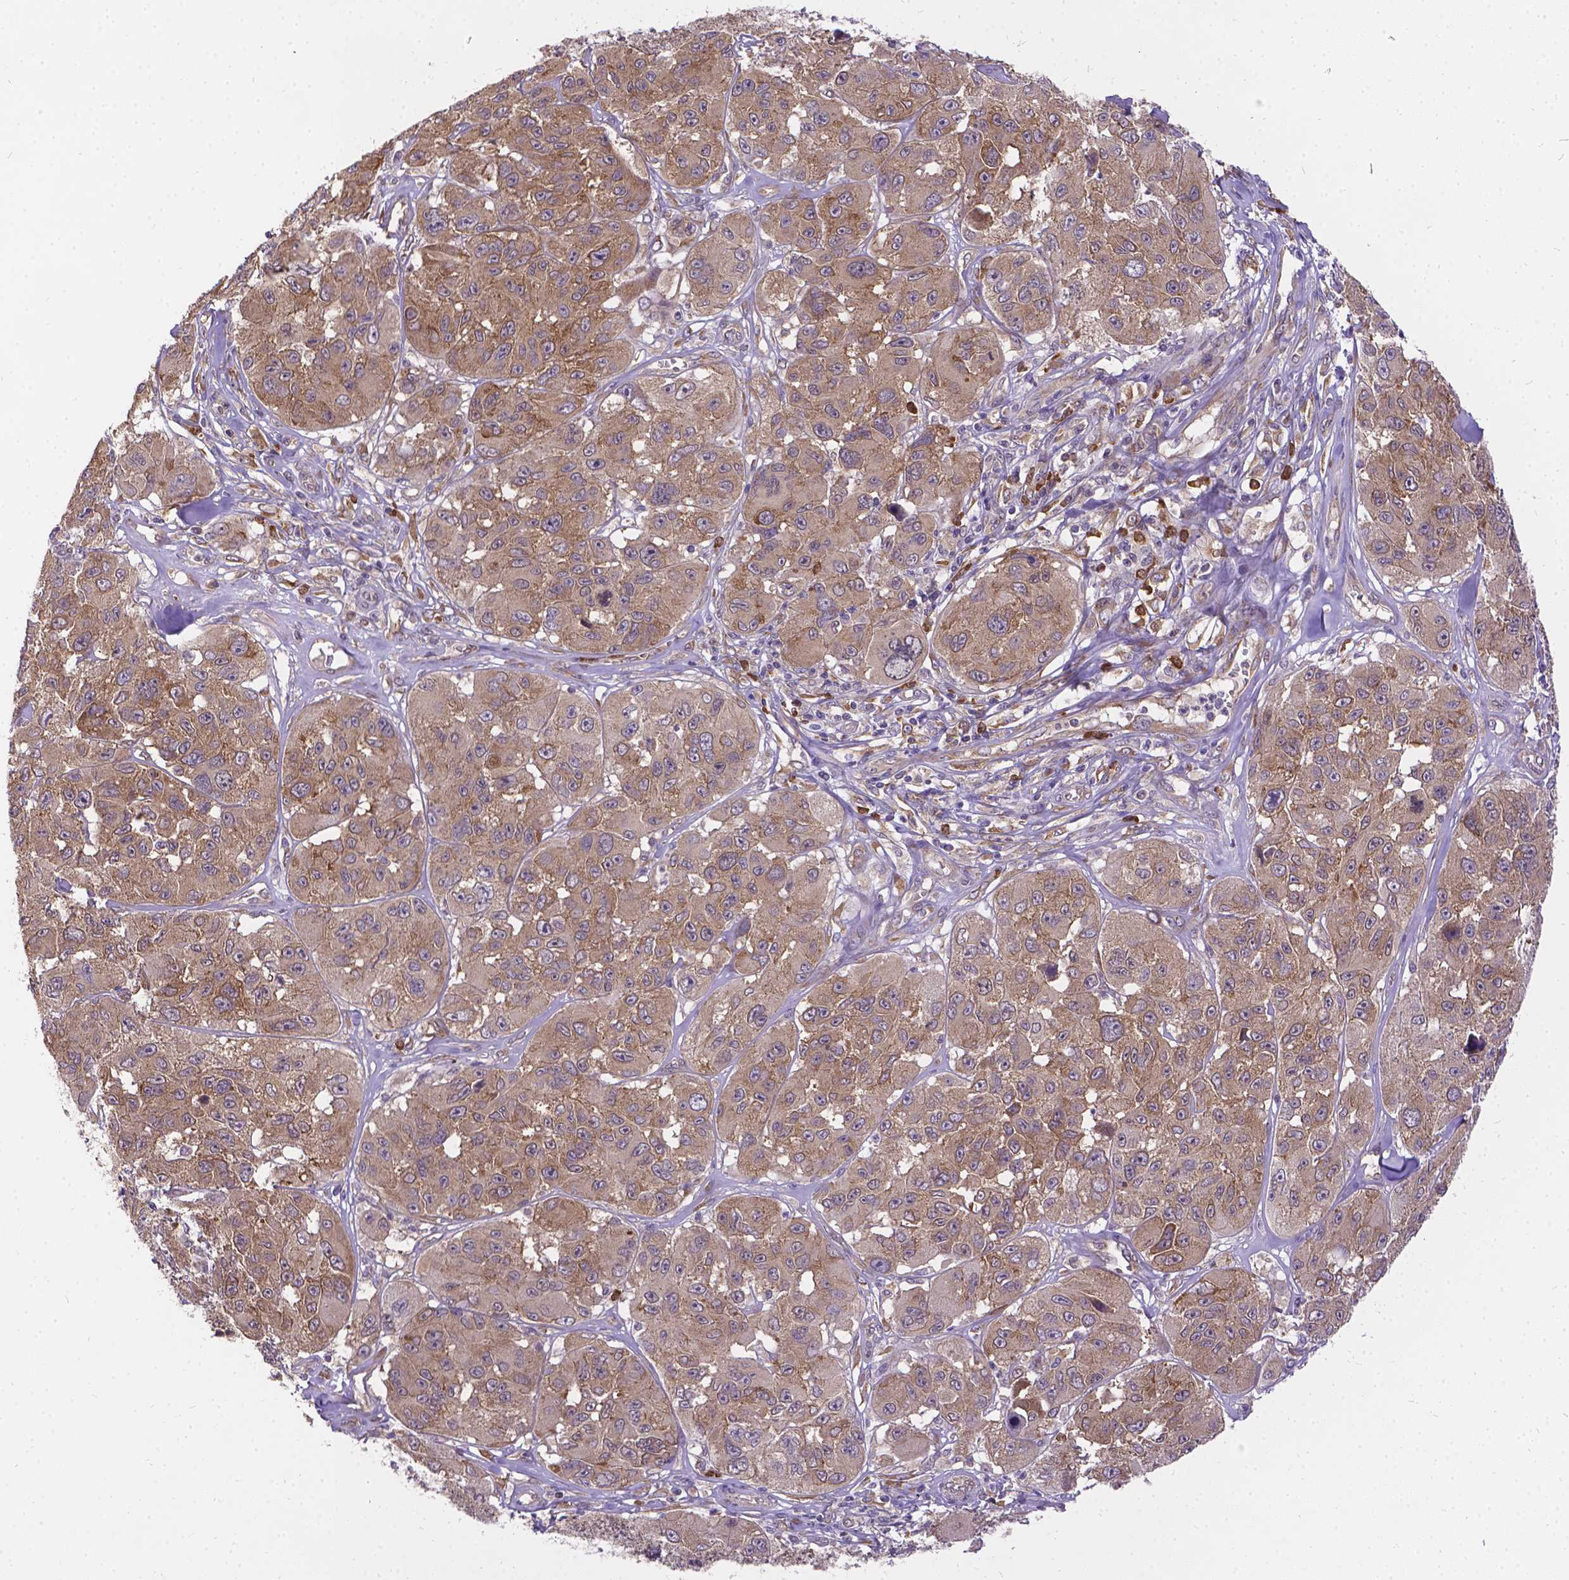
{"staining": {"intensity": "weak", "quantity": ">75%", "location": "cytoplasmic/membranous"}, "tissue": "melanoma", "cell_type": "Tumor cells", "image_type": "cancer", "snomed": [{"axis": "morphology", "description": "Malignant melanoma, NOS"}, {"axis": "topography", "description": "Skin"}], "caption": "Immunohistochemical staining of human malignant melanoma shows low levels of weak cytoplasmic/membranous positivity in approximately >75% of tumor cells.", "gene": "DENND6A", "patient": {"sex": "female", "age": 66}}